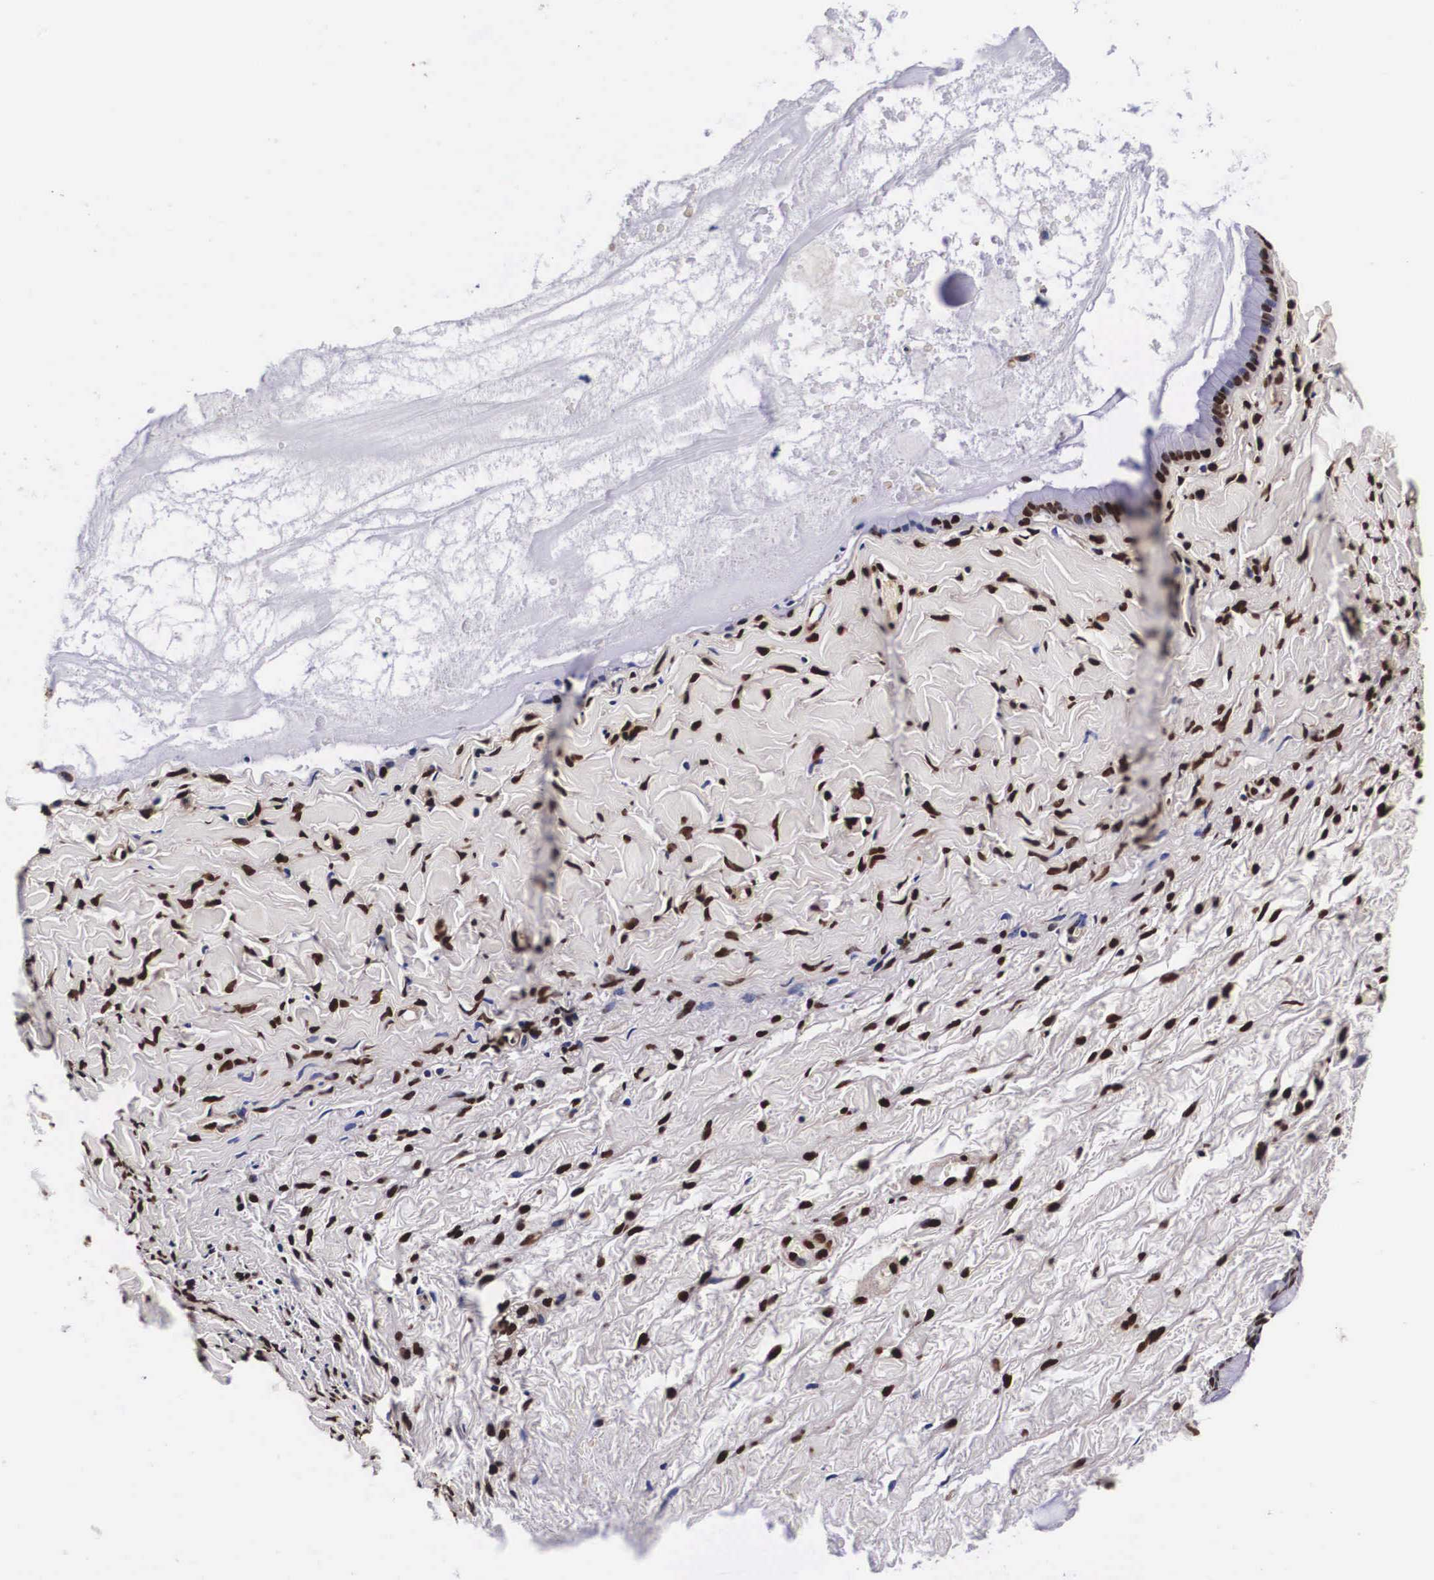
{"staining": {"intensity": "strong", "quantity": ">75%", "location": "cytoplasmic/membranous,nuclear"}, "tissue": "ovarian cancer", "cell_type": "Tumor cells", "image_type": "cancer", "snomed": [{"axis": "morphology", "description": "Cystadenocarcinoma, mucinous, NOS"}, {"axis": "topography", "description": "Ovary"}], "caption": "Protein expression analysis of human ovarian cancer (mucinous cystadenocarcinoma) reveals strong cytoplasmic/membranous and nuclear positivity in about >75% of tumor cells.", "gene": "PABPN1", "patient": {"sex": "female", "age": 41}}